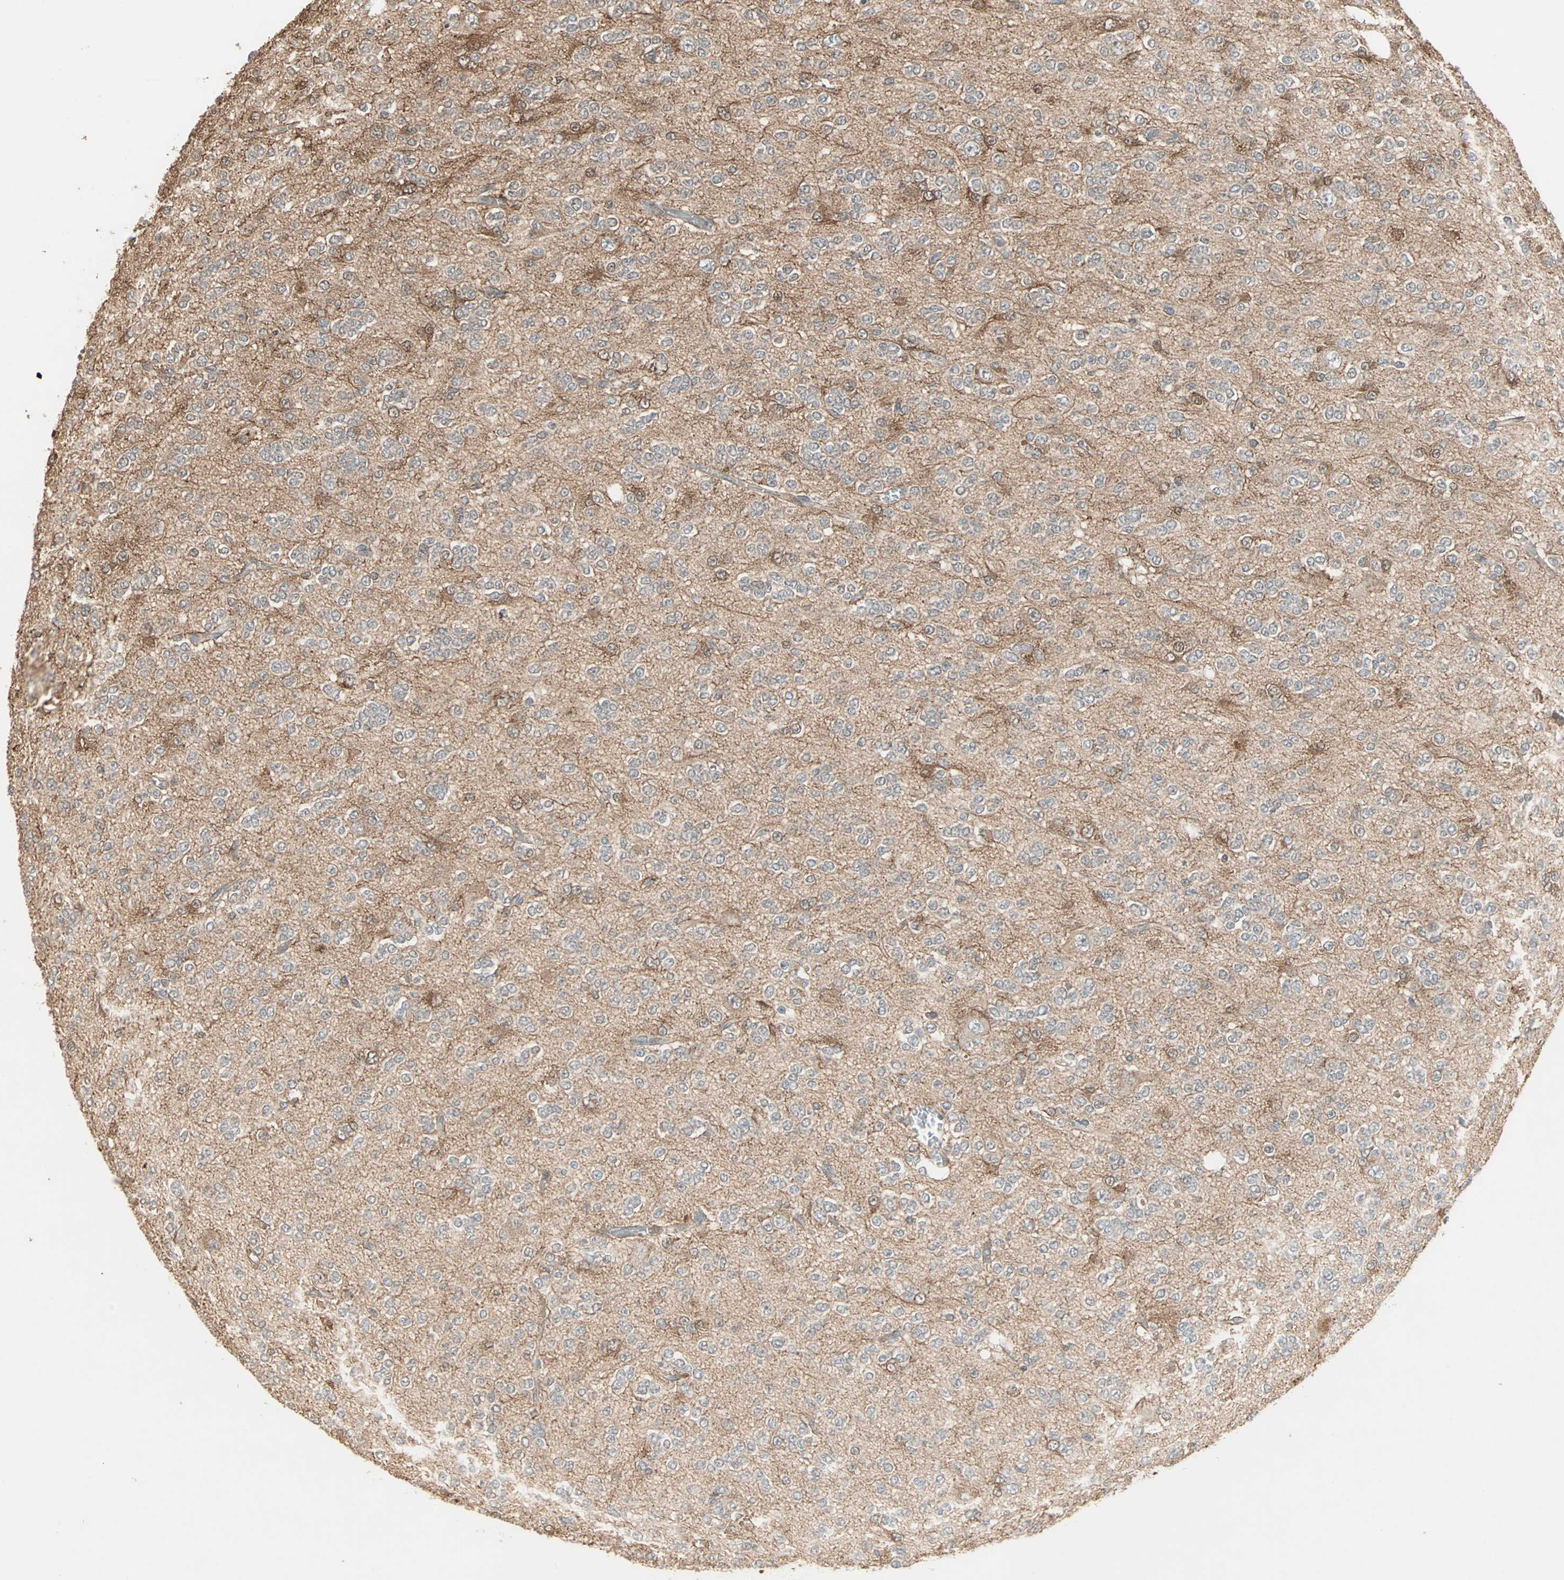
{"staining": {"intensity": "moderate", "quantity": "<25%", "location": "cytoplasmic/membranous"}, "tissue": "glioma", "cell_type": "Tumor cells", "image_type": "cancer", "snomed": [{"axis": "morphology", "description": "Glioma, malignant, Low grade"}, {"axis": "topography", "description": "Brain"}], "caption": "DAB (3,3'-diaminobenzidine) immunohistochemical staining of low-grade glioma (malignant) displays moderate cytoplasmic/membranous protein staining in about <25% of tumor cells.", "gene": "DRG2", "patient": {"sex": "male", "age": 38}}